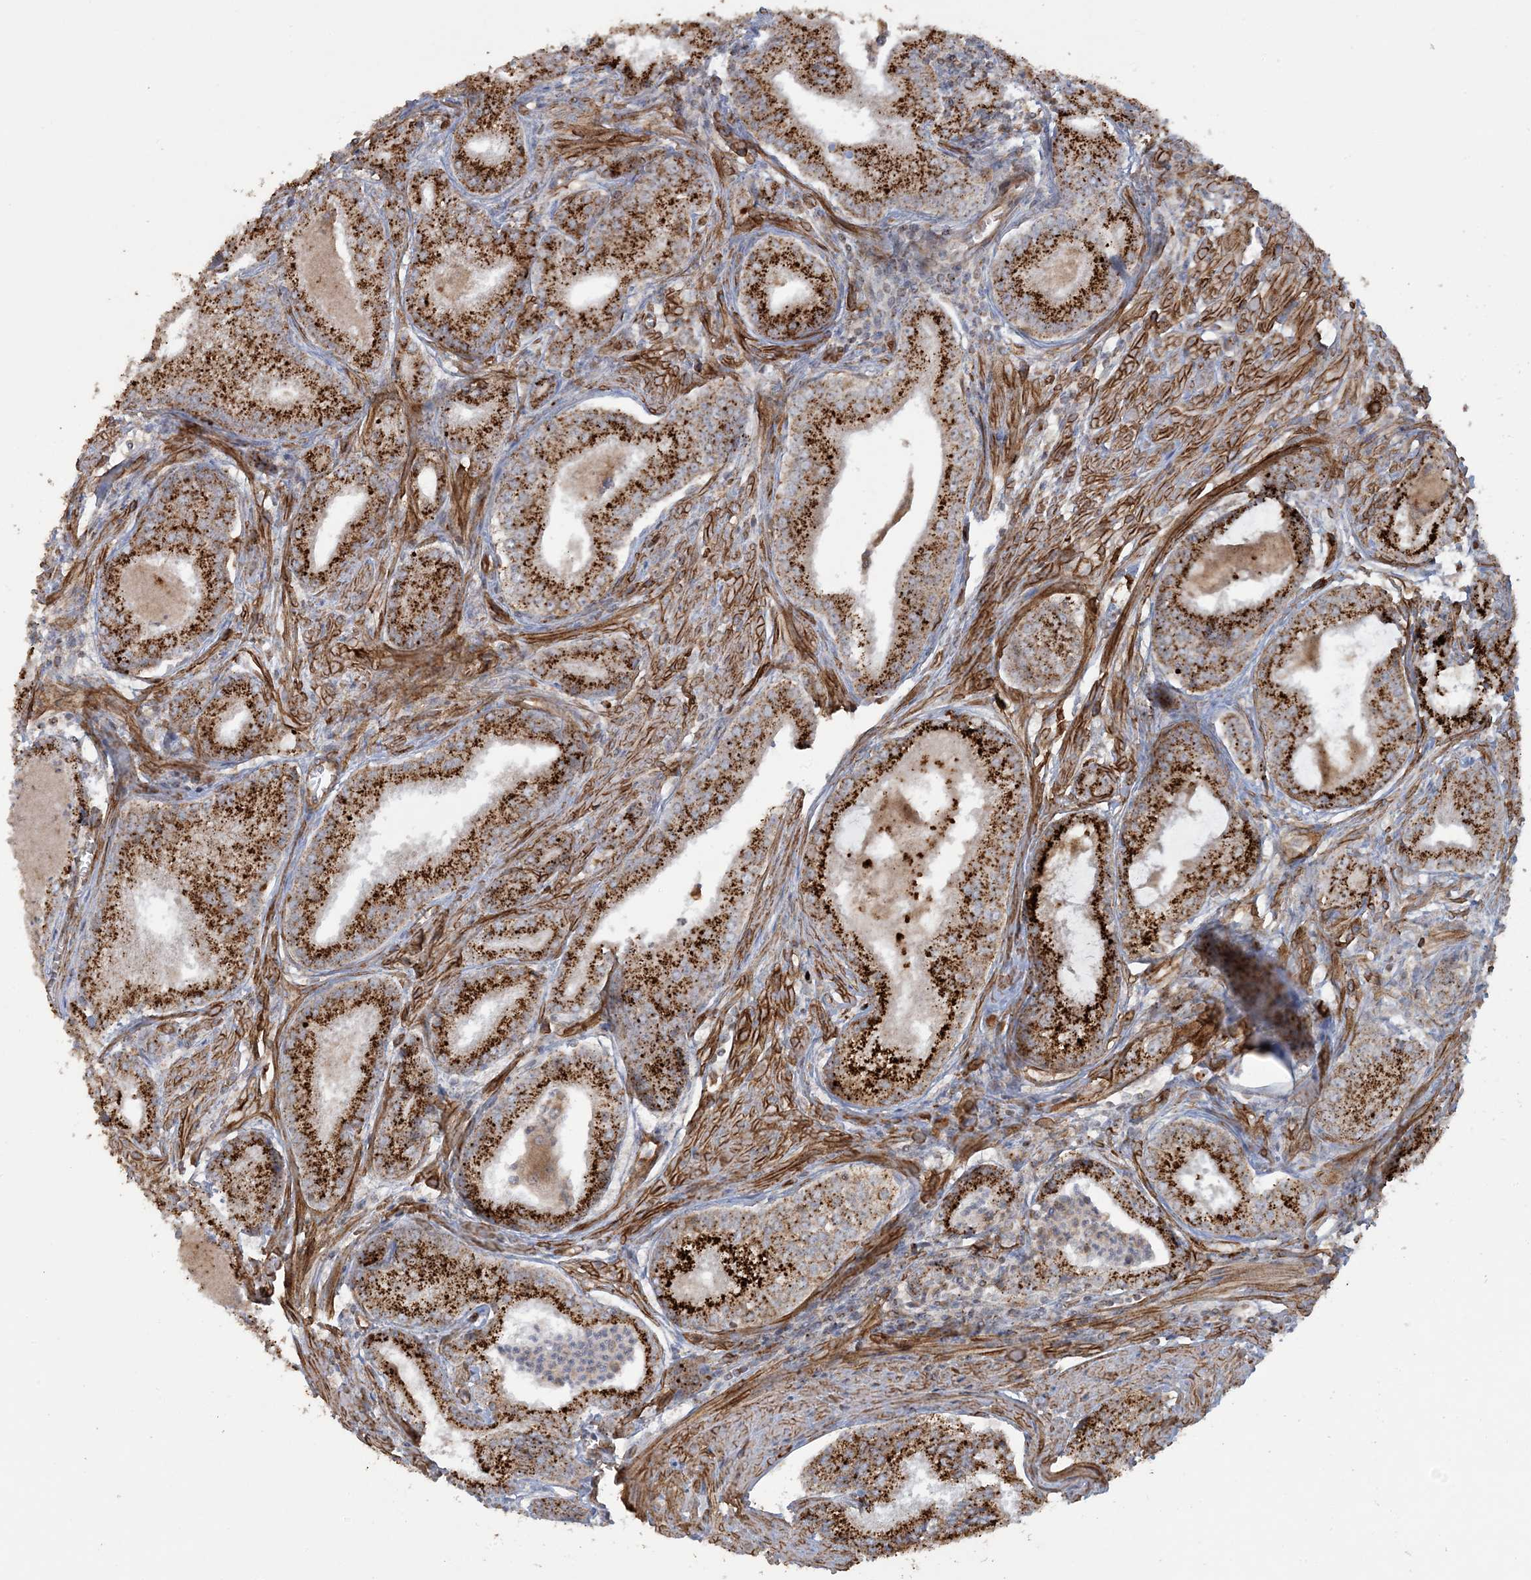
{"staining": {"intensity": "strong", "quantity": ">75%", "location": "cytoplasmic/membranous"}, "tissue": "prostate cancer", "cell_type": "Tumor cells", "image_type": "cancer", "snomed": [{"axis": "morphology", "description": "Adenocarcinoma, Low grade"}, {"axis": "topography", "description": "Prostate"}], "caption": "This is a histology image of immunohistochemistry staining of prostate low-grade adenocarcinoma, which shows strong staining in the cytoplasmic/membranous of tumor cells.", "gene": "AGA", "patient": {"sex": "male", "age": 54}}